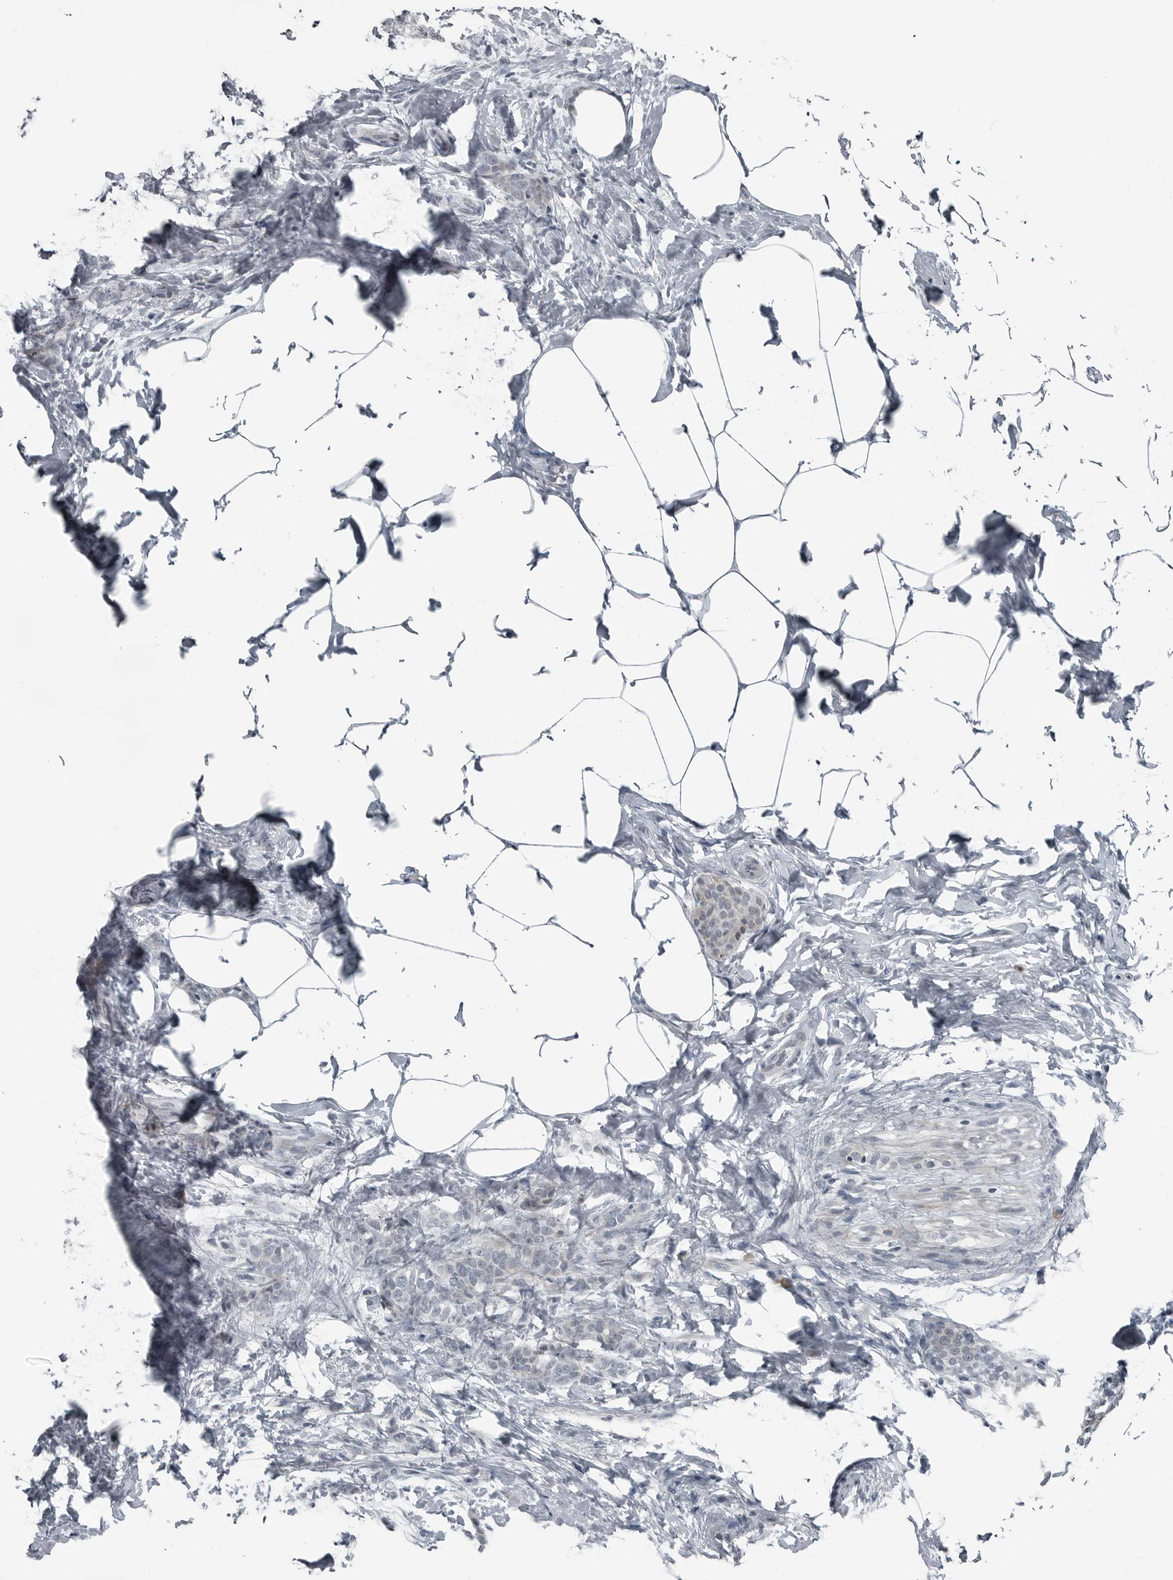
{"staining": {"intensity": "negative", "quantity": "none", "location": "none"}, "tissue": "breast cancer", "cell_type": "Tumor cells", "image_type": "cancer", "snomed": [{"axis": "morphology", "description": "Lobular carcinoma, in situ"}, {"axis": "morphology", "description": "Lobular carcinoma"}, {"axis": "topography", "description": "Breast"}], "caption": "This is a image of immunohistochemistry staining of lobular carcinoma in situ (breast), which shows no expression in tumor cells.", "gene": "DNAAF11", "patient": {"sex": "female", "age": 41}}